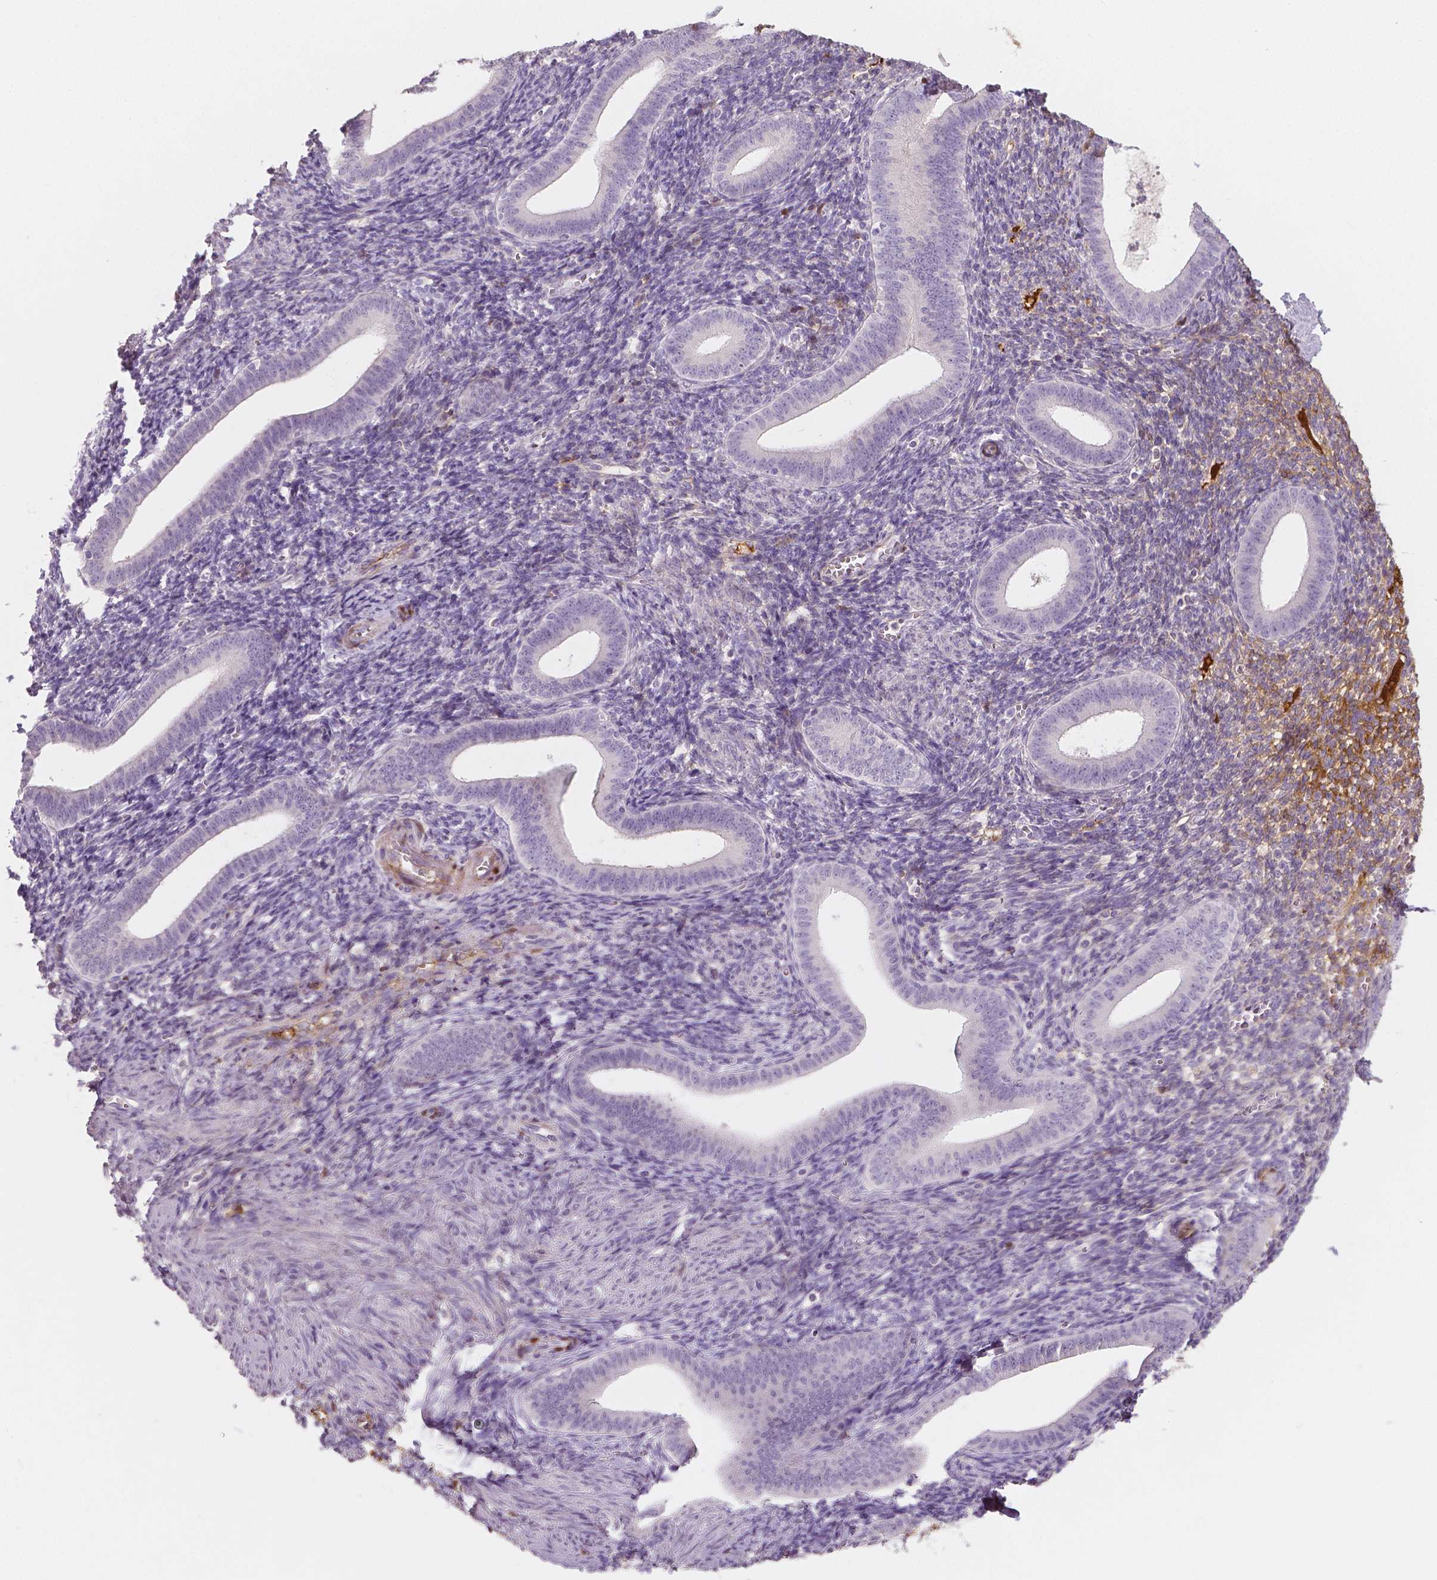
{"staining": {"intensity": "moderate", "quantity": "<25%", "location": "cytoplasmic/membranous"}, "tissue": "endometrium", "cell_type": "Cells in endometrial stroma", "image_type": "normal", "snomed": [{"axis": "morphology", "description": "Normal tissue, NOS"}, {"axis": "topography", "description": "Endometrium"}], "caption": "Moderate cytoplasmic/membranous staining for a protein is identified in about <25% of cells in endometrial stroma of normal endometrium using immunohistochemistry (IHC).", "gene": "APOA4", "patient": {"sex": "female", "age": 25}}